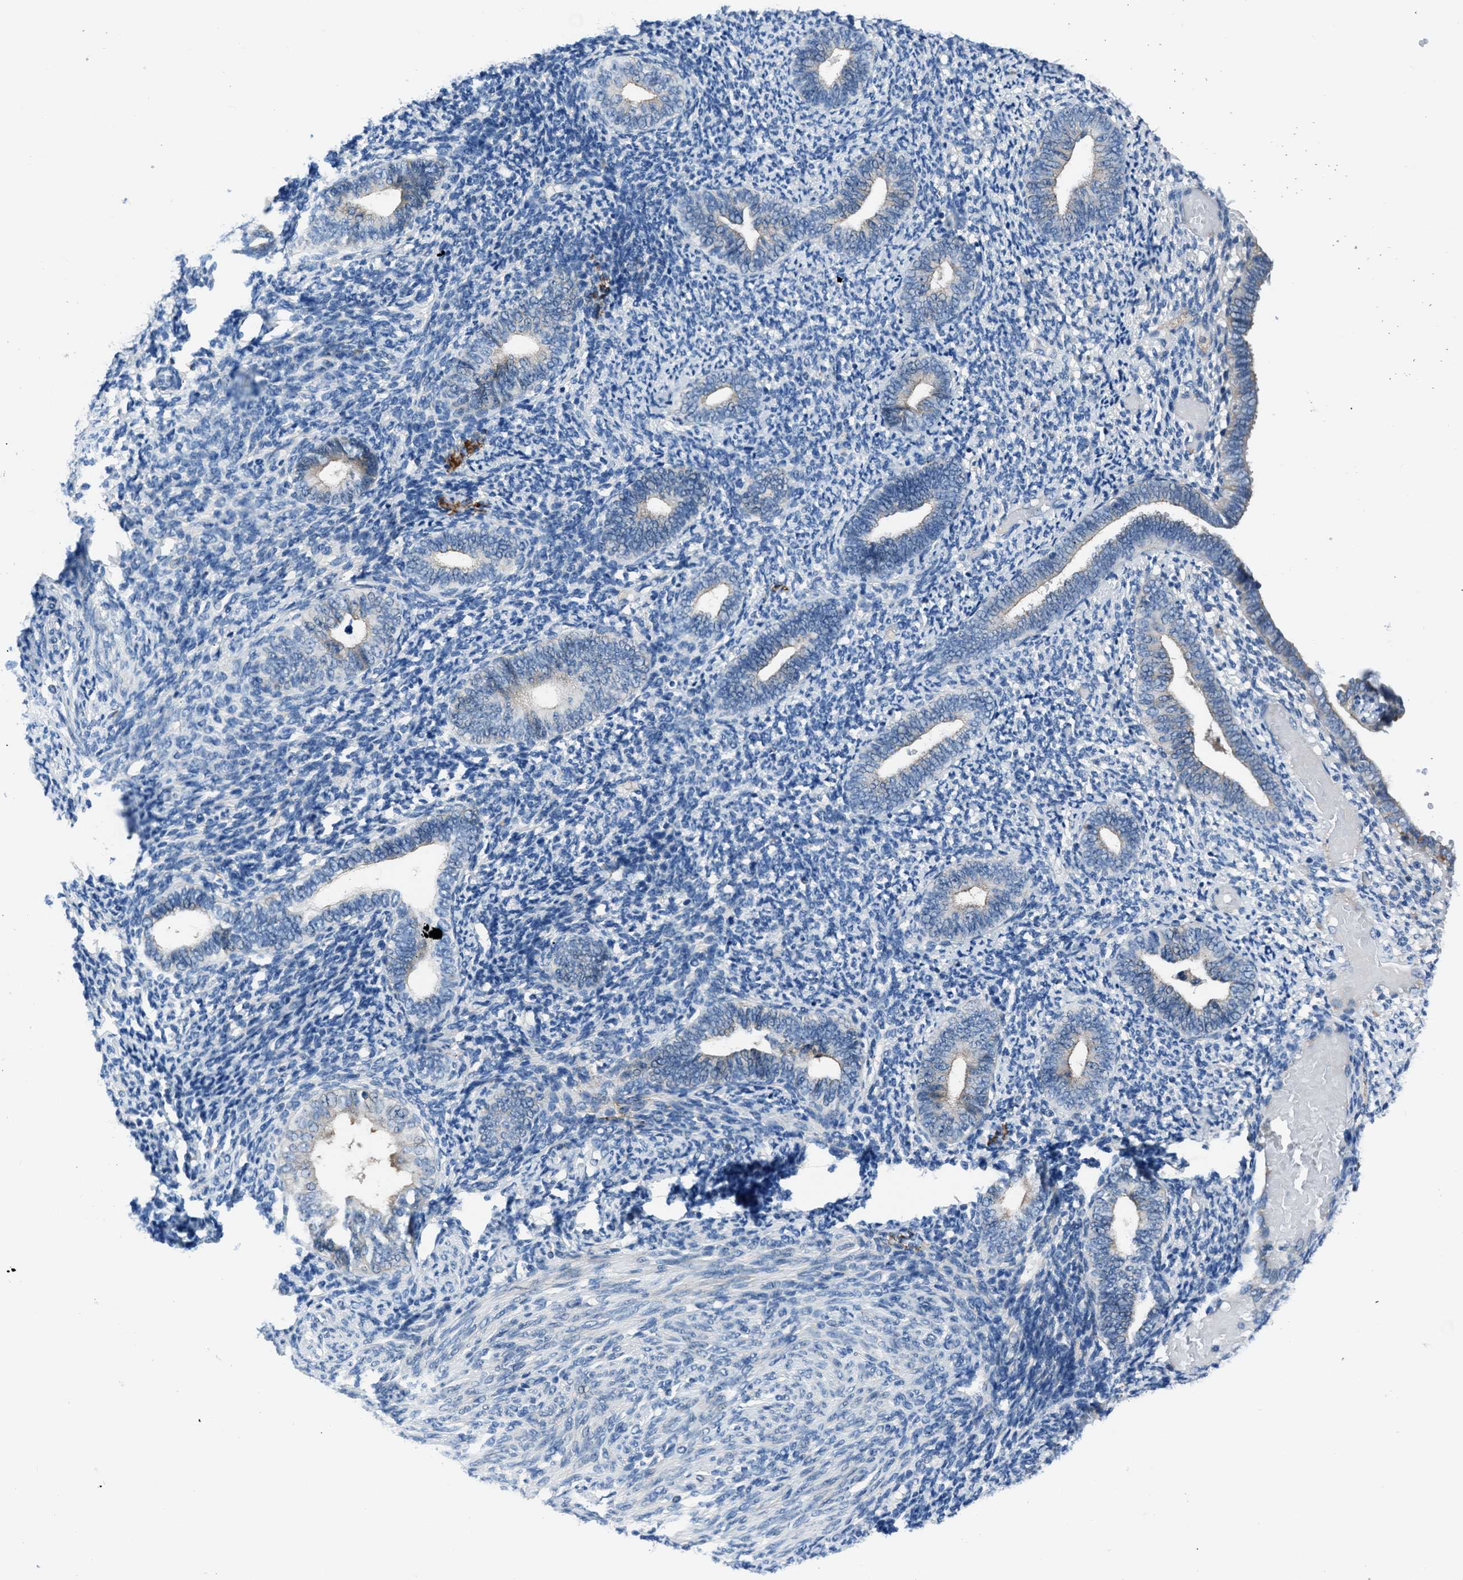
{"staining": {"intensity": "negative", "quantity": "none", "location": "none"}, "tissue": "endometrium", "cell_type": "Cells in endometrial stroma", "image_type": "normal", "snomed": [{"axis": "morphology", "description": "Normal tissue, NOS"}, {"axis": "topography", "description": "Endometrium"}], "caption": "Endometrium stained for a protein using IHC displays no expression cells in endometrial stroma.", "gene": "SLC38A6", "patient": {"sex": "female", "age": 66}}